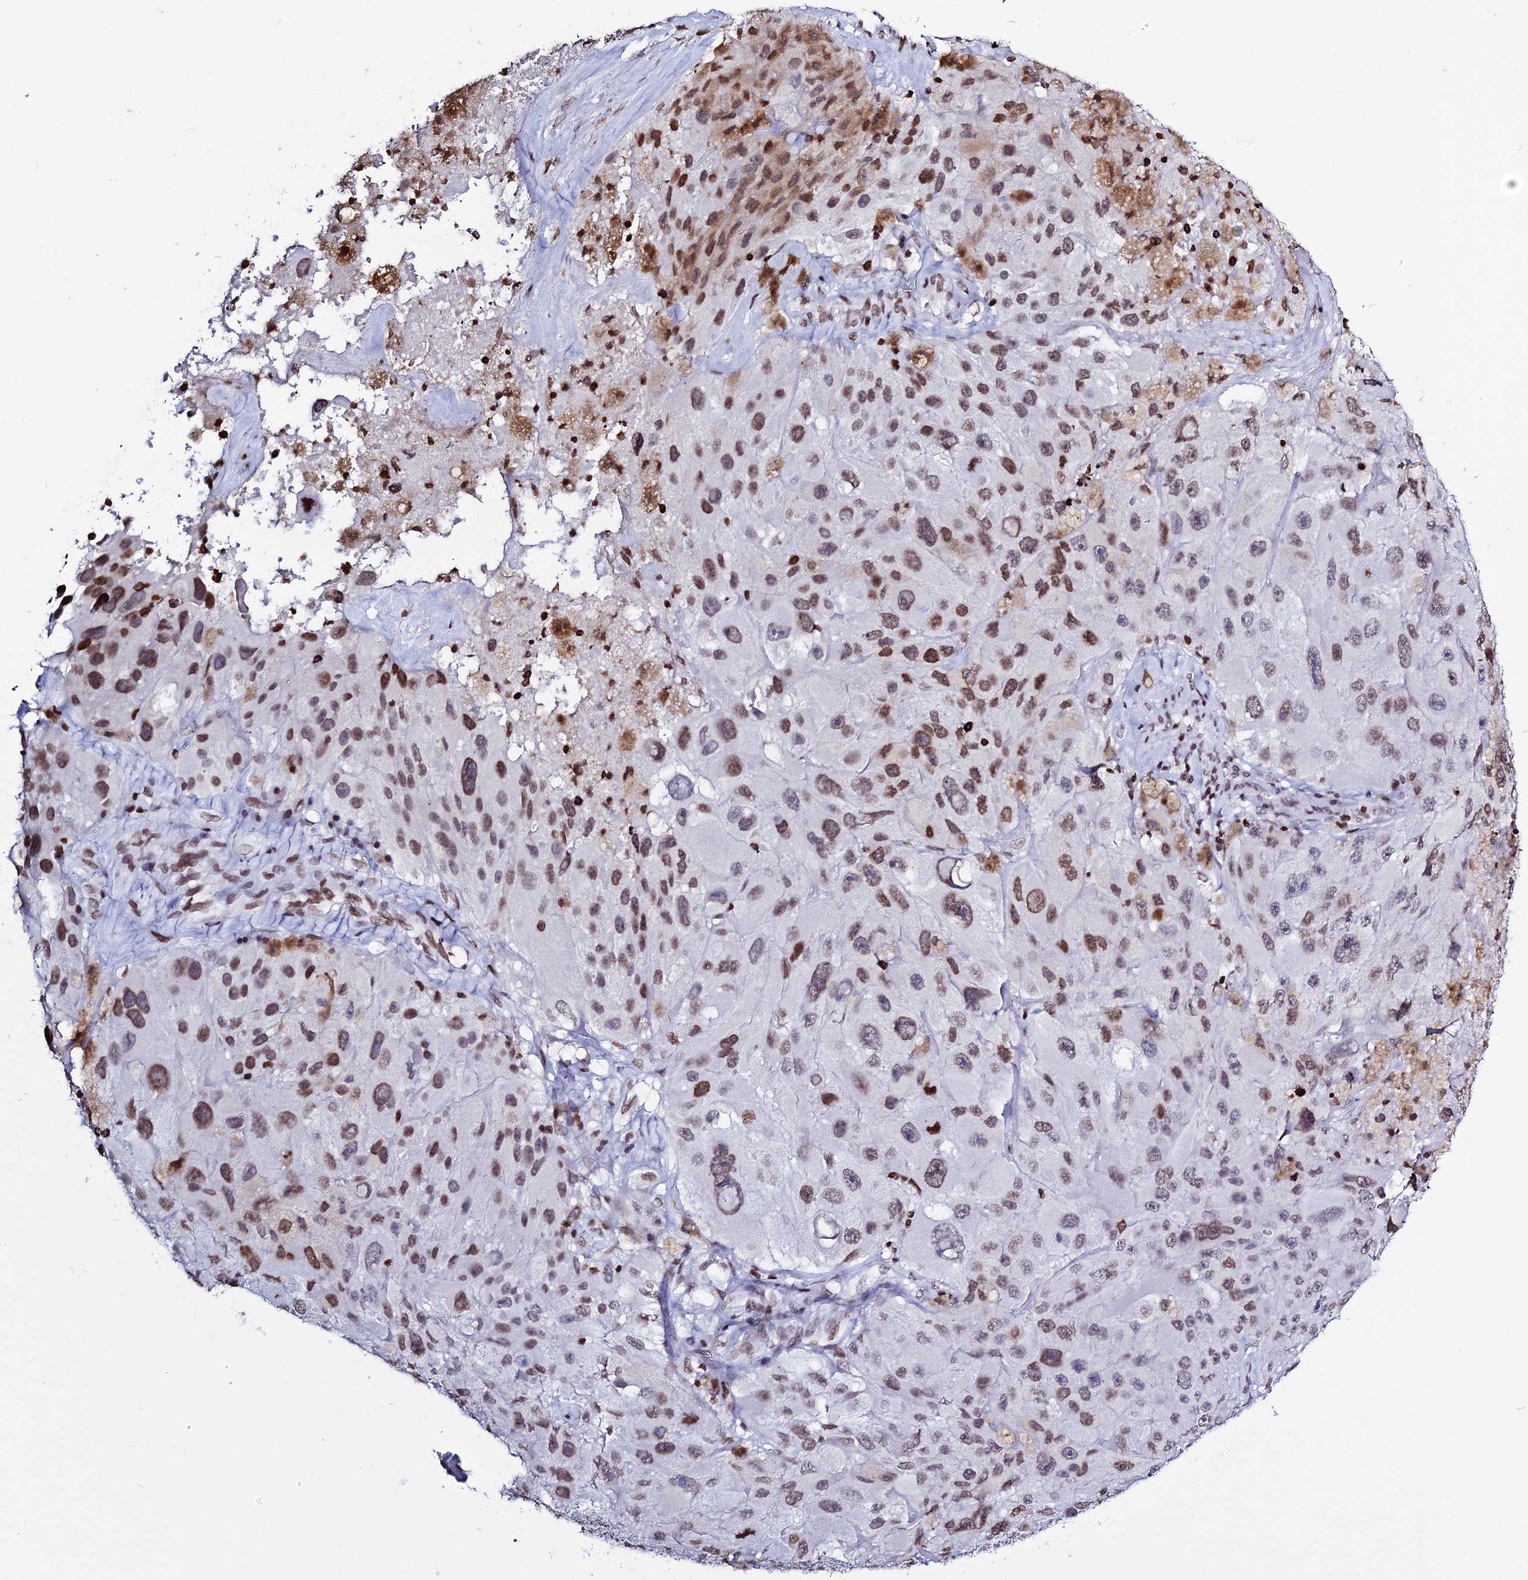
{"staining": {"intensity": "moderate", "quantity": ">75%", "location": "nuclear"}, "tissue": "melanoma", "cell_type": "Tumor cells", "image_type": "cancer", "snomed": [{"axis": "morphology", "description": "Malignant melanoma, Metastatic site"}, {"axis": "topography", "description": "Lymph node"}], "caption": "Malignant melanoma (metastatic site) stained for a protein (brown) reveals moderate nuclear positive staining in about >75% of tumor cells.", "gene": "MACROH2A2", "patient": {"sex": "male", "age": 62}}